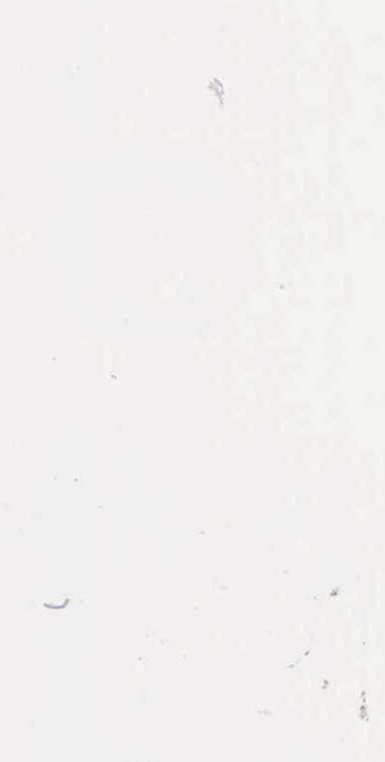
{"staining": {"intensity": "negative", "quantity": "none", "location": "none"}, "tissue": "soft tissue", "cell_type": "Chondrocytes", "image_type": "normal", "snomed": [{"axis": "morphology", "description": "Normal tissue, NOS"}, {"axis": "morphology", "description": "Duct carcinoma"}, {"axis": "topography", "description": "Breast"}, {"axis": "topography", "description": "Adipose tissue"}], "caption": "Chondrocytes show no significant protein expression in unremarkable soft tissue. (Stains: DAB (3,3'-diaminobenzidine) immunohistochemistry with hematoxylin counter stain, Microscopy: brightfield microscopy at high magnification).", "gene": "DNAJB7", "patient": {"sex": "female", "age": 37}}